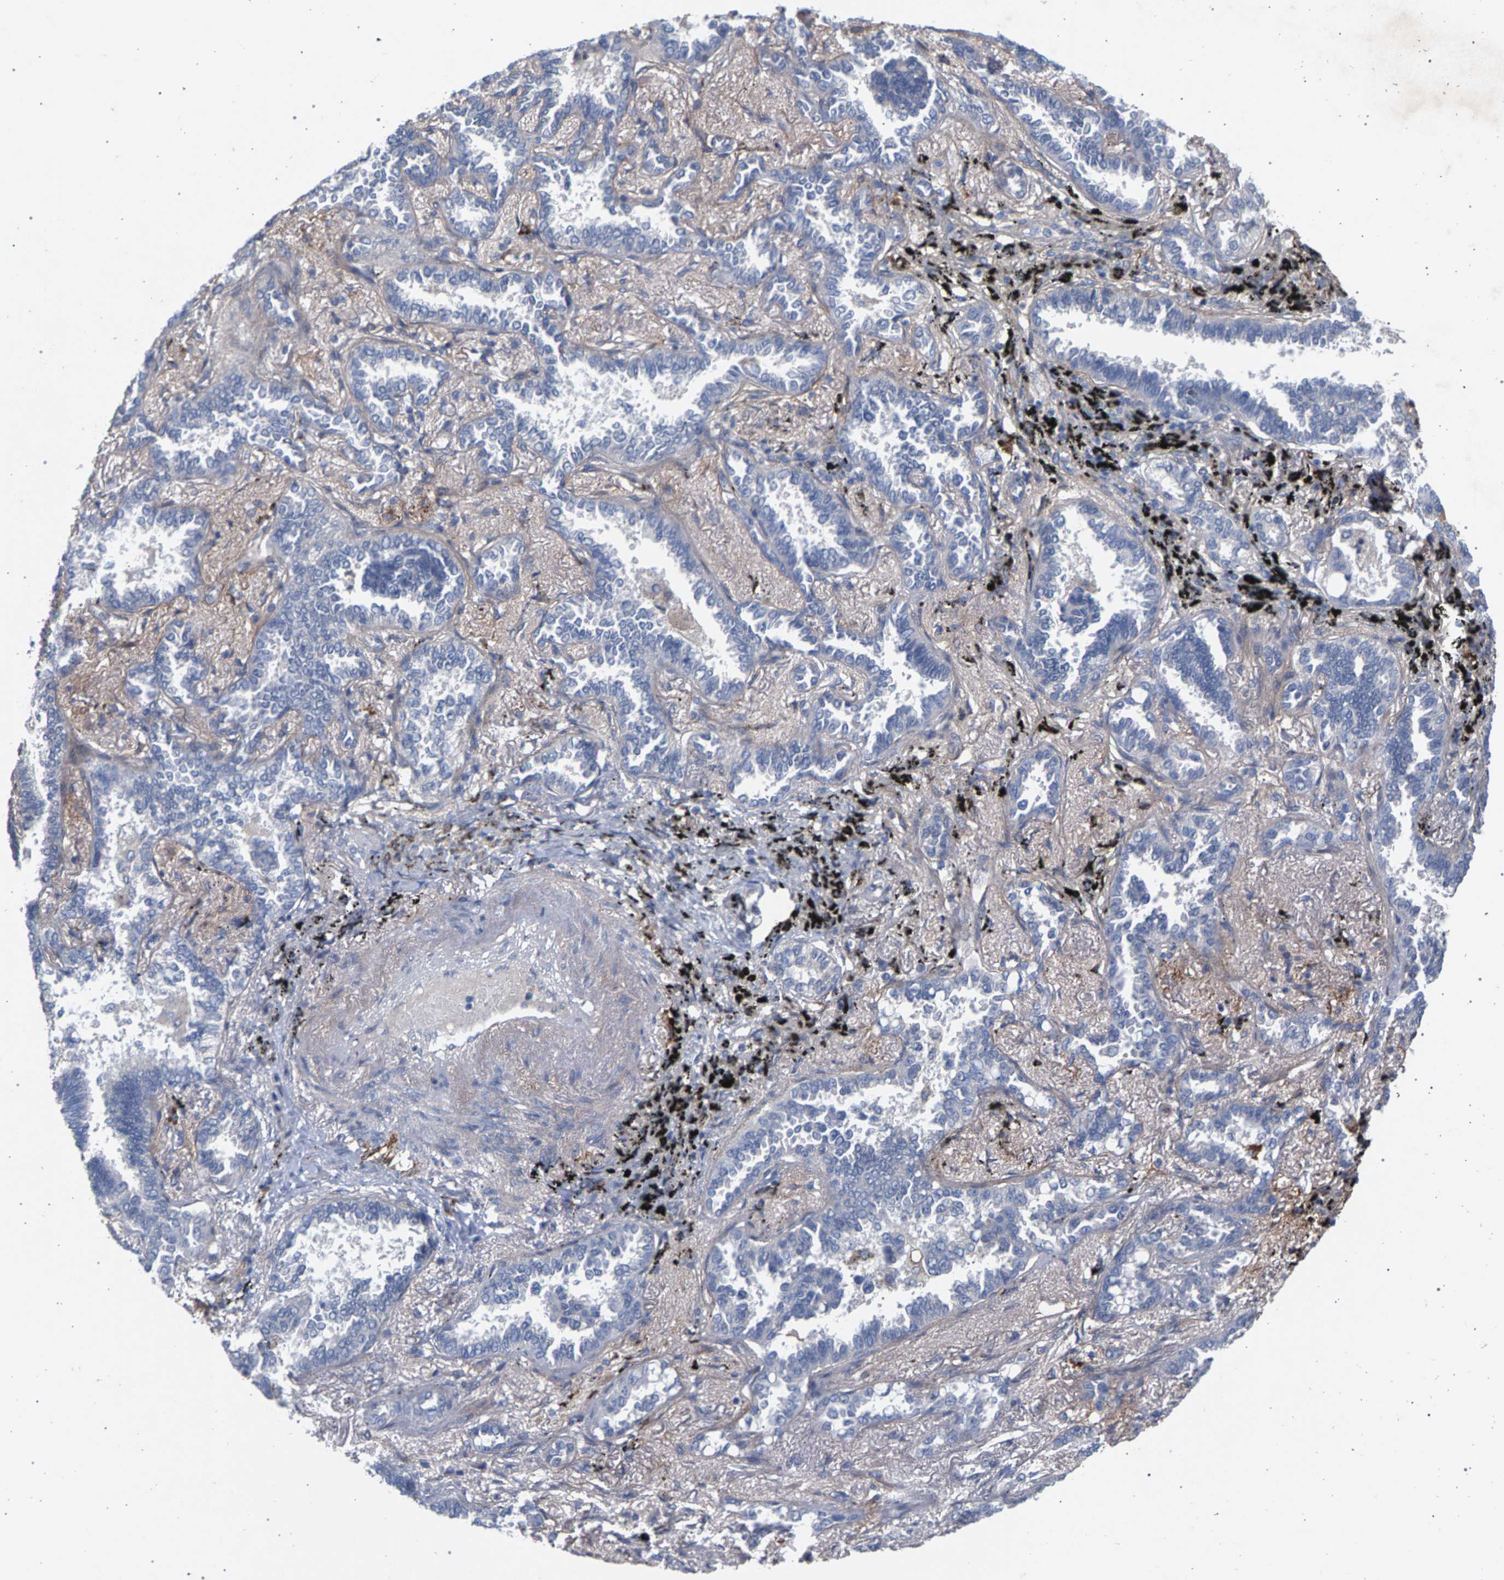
{"staining": {"intensity": "negative", "quantity": "none", "location": "none"}, "tissue": "lung cancer", "cell_type": "Tumor cells", "image_type": "cancer", "snomed": [{"axis": "morphology", "description": "Adenocarcinoma, NOS"}, {"axis": "topography", "description": "Lung"}], "caption": "A high-resolution image shows immunohistochemistry (IHC) staining of lung adenocarcinoma, which displays no significant positivity in tumor cells.", "gene": "MAMDC2", "patient": {"sex": "male", "age": 59}}